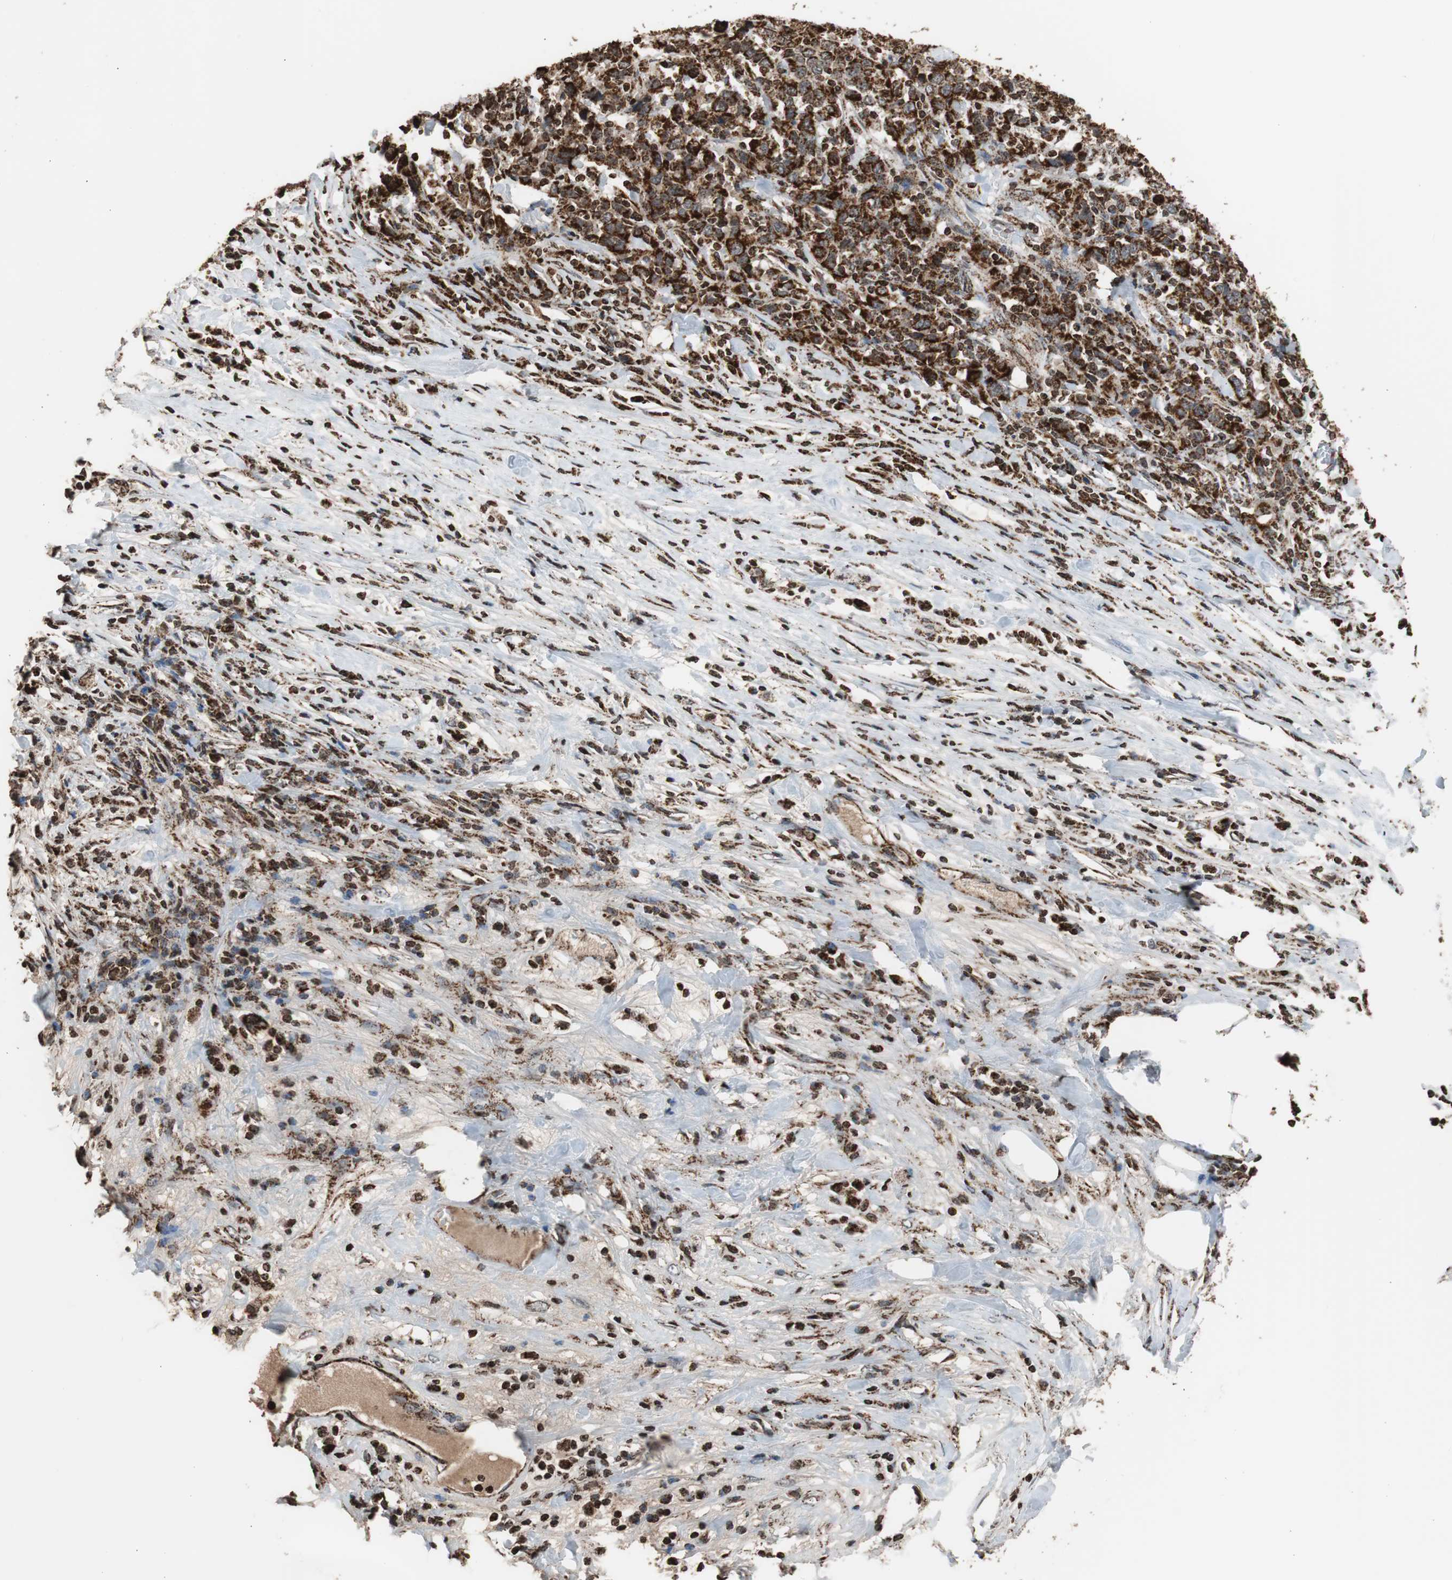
{"staining": {"intensity": "strong", "quantity": ">75%", "location": "cytoplasmic/membranous"}, "tissue": "urothelial cancer", "cell_type": "Tumor cells", "image_type": "cancer", "snomed": [{"axis": "morphology", "description": "Urothelial carcinoma, High grade"}, {"axis": "topography", "description": "Urinary bladder"}], "caption": "The photomicrograph shows staining of high-grade urothelial carcinoma, revealing strong cytoplasmic/membranous protein positivity (brown color) within tumor cells.", "gene": "HSPA9", "patient": {"sex": "male", "age": 61}}